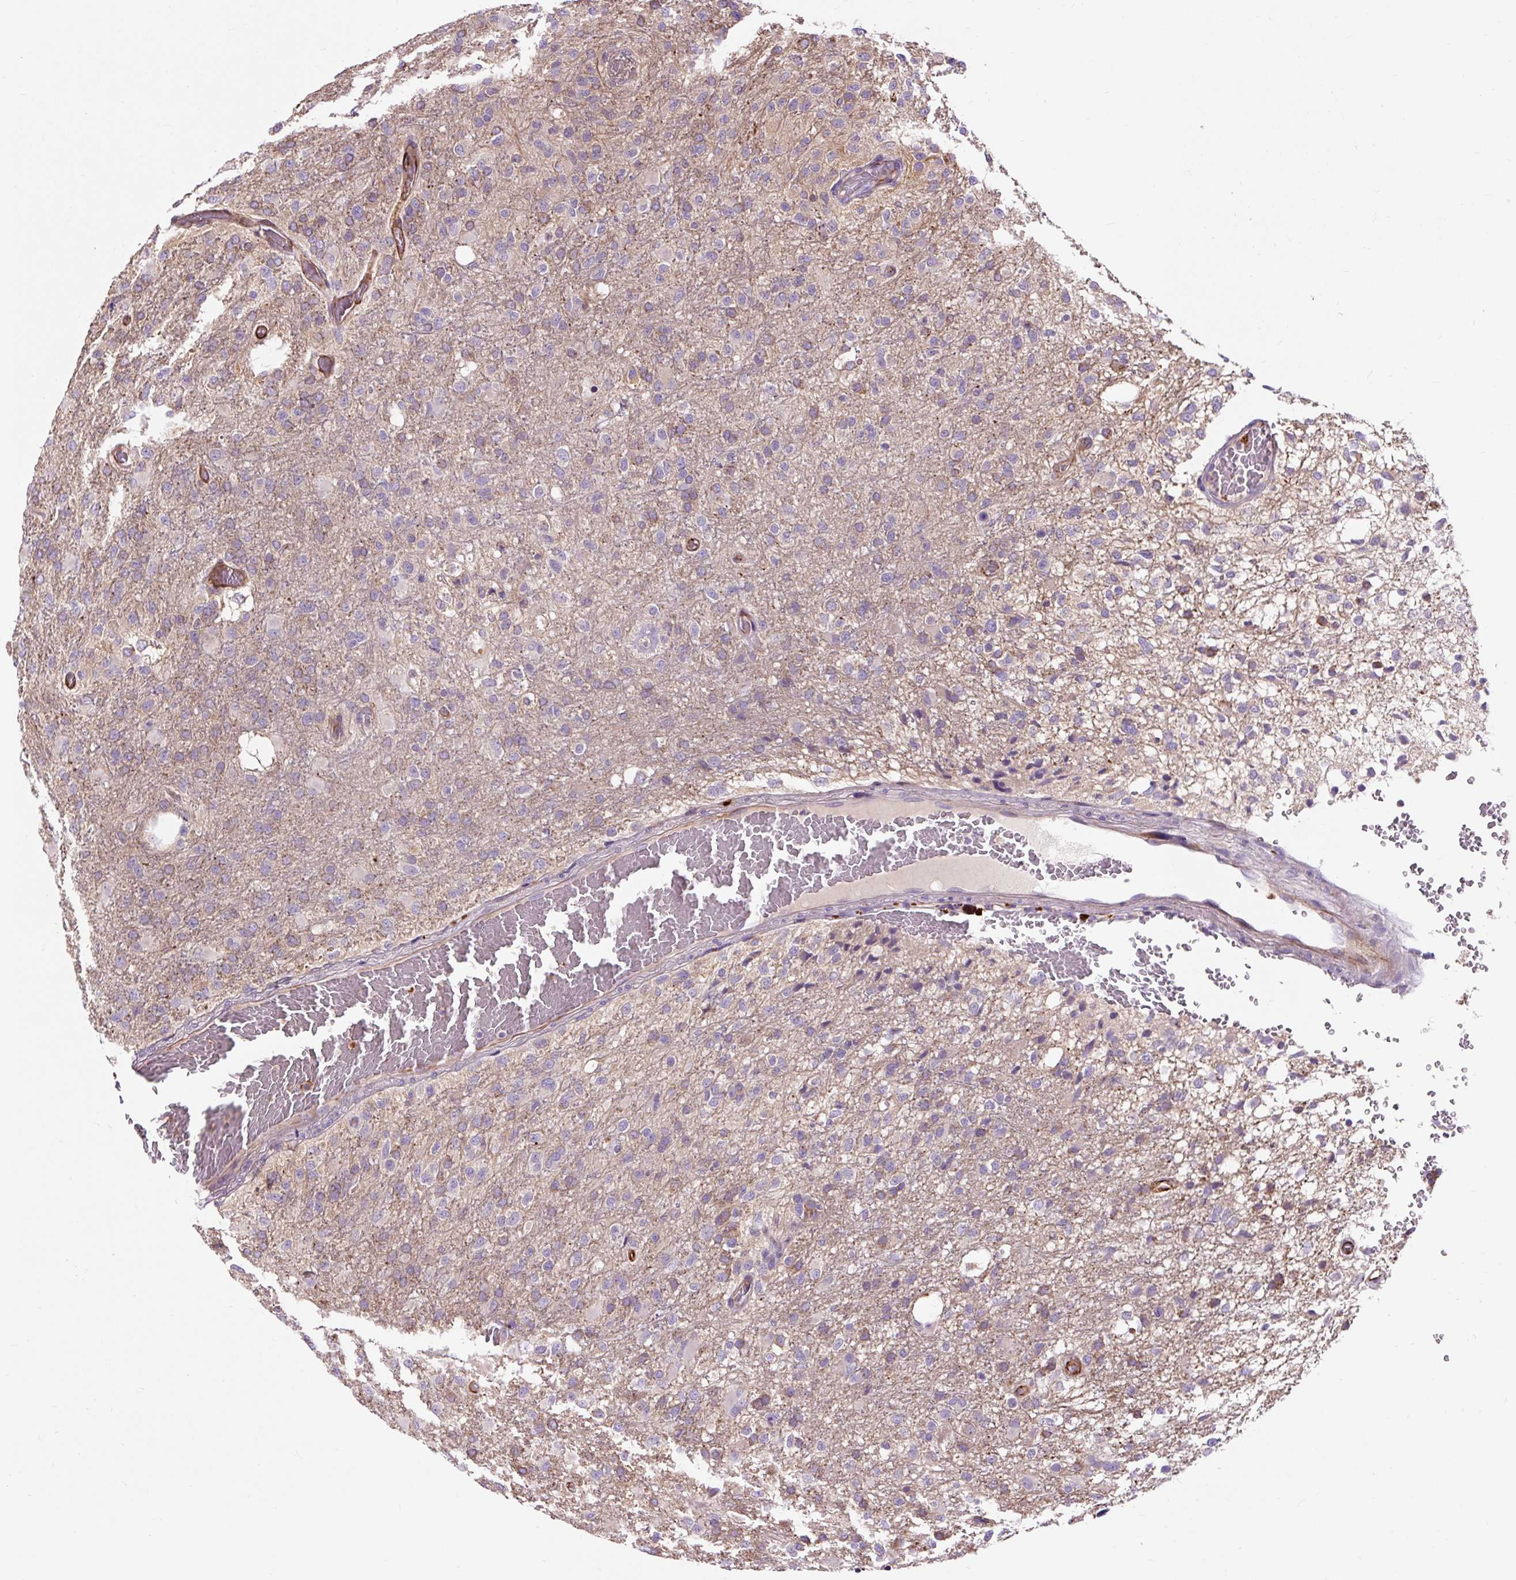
{"staining": {"intensity": "weak", "quantity": "25%-75%", "location": "cytoplasmic/membranous"}, "tissue": "glioma", "cell_type": "Tumor cells", "image_type": "cancer", "snomed": [{"axis": "morphology", "description": "Glioma, malignant, High grade"}, {"axis": "topography", "description": "Brain"}], "caption": "Malignant high-grade glioma was stained to show a protein in brown. There is low levels of weak cytoplasmic/membranous positivity in approximately 25%-75% of tumor cells. The protein is stained brown, and the nuclei are stained in blue (DAB (3,3'-diaminobenzidine) IHC with brightfield microscopy, high magnification).", "gene": "PCDHGB3", "patient": {"sex": "female", "age": 74}}